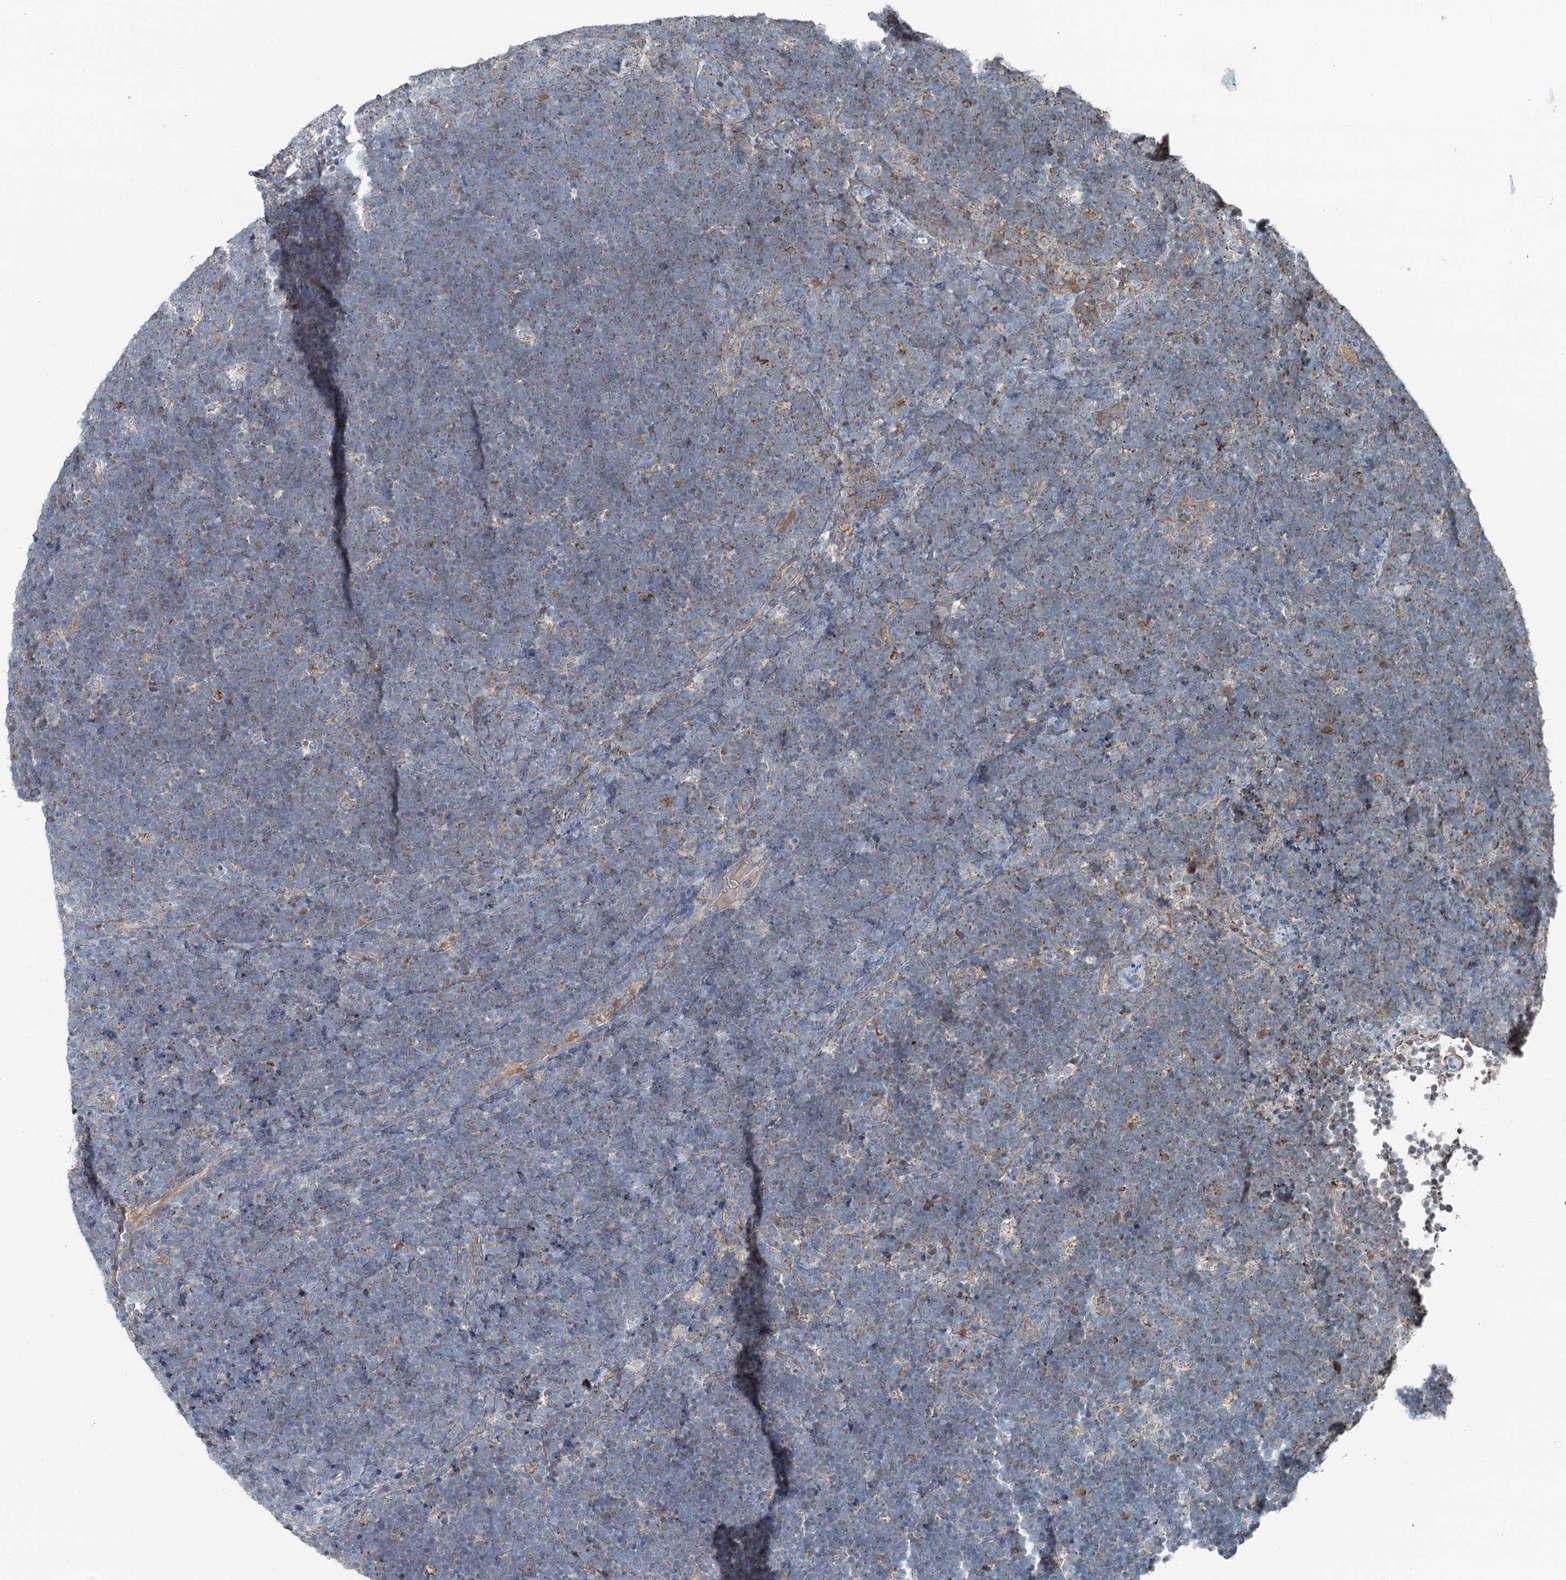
{"staining": {"intensity": "weak", "quantity": "25%-75%", "location": "cytoplasmic/membranous"}, "tissue": "lymphoma", "cell_type": "Tumor cells", "image_type": "cancer", "snomed": [{"axis": "morphology", "description": "Malignant lymphoma, non-Hodgkin's type, High grade"}, {"axis": "topography", "description": "Lymph node"}], "caption": "Human high-grade malignant lymphoma, non-Hodgkin's type stained with a protein marker exhibits weak staining in tumor cells.", "gene": "CHCHD5", "patient": {"sex": "male", "age": 13}}